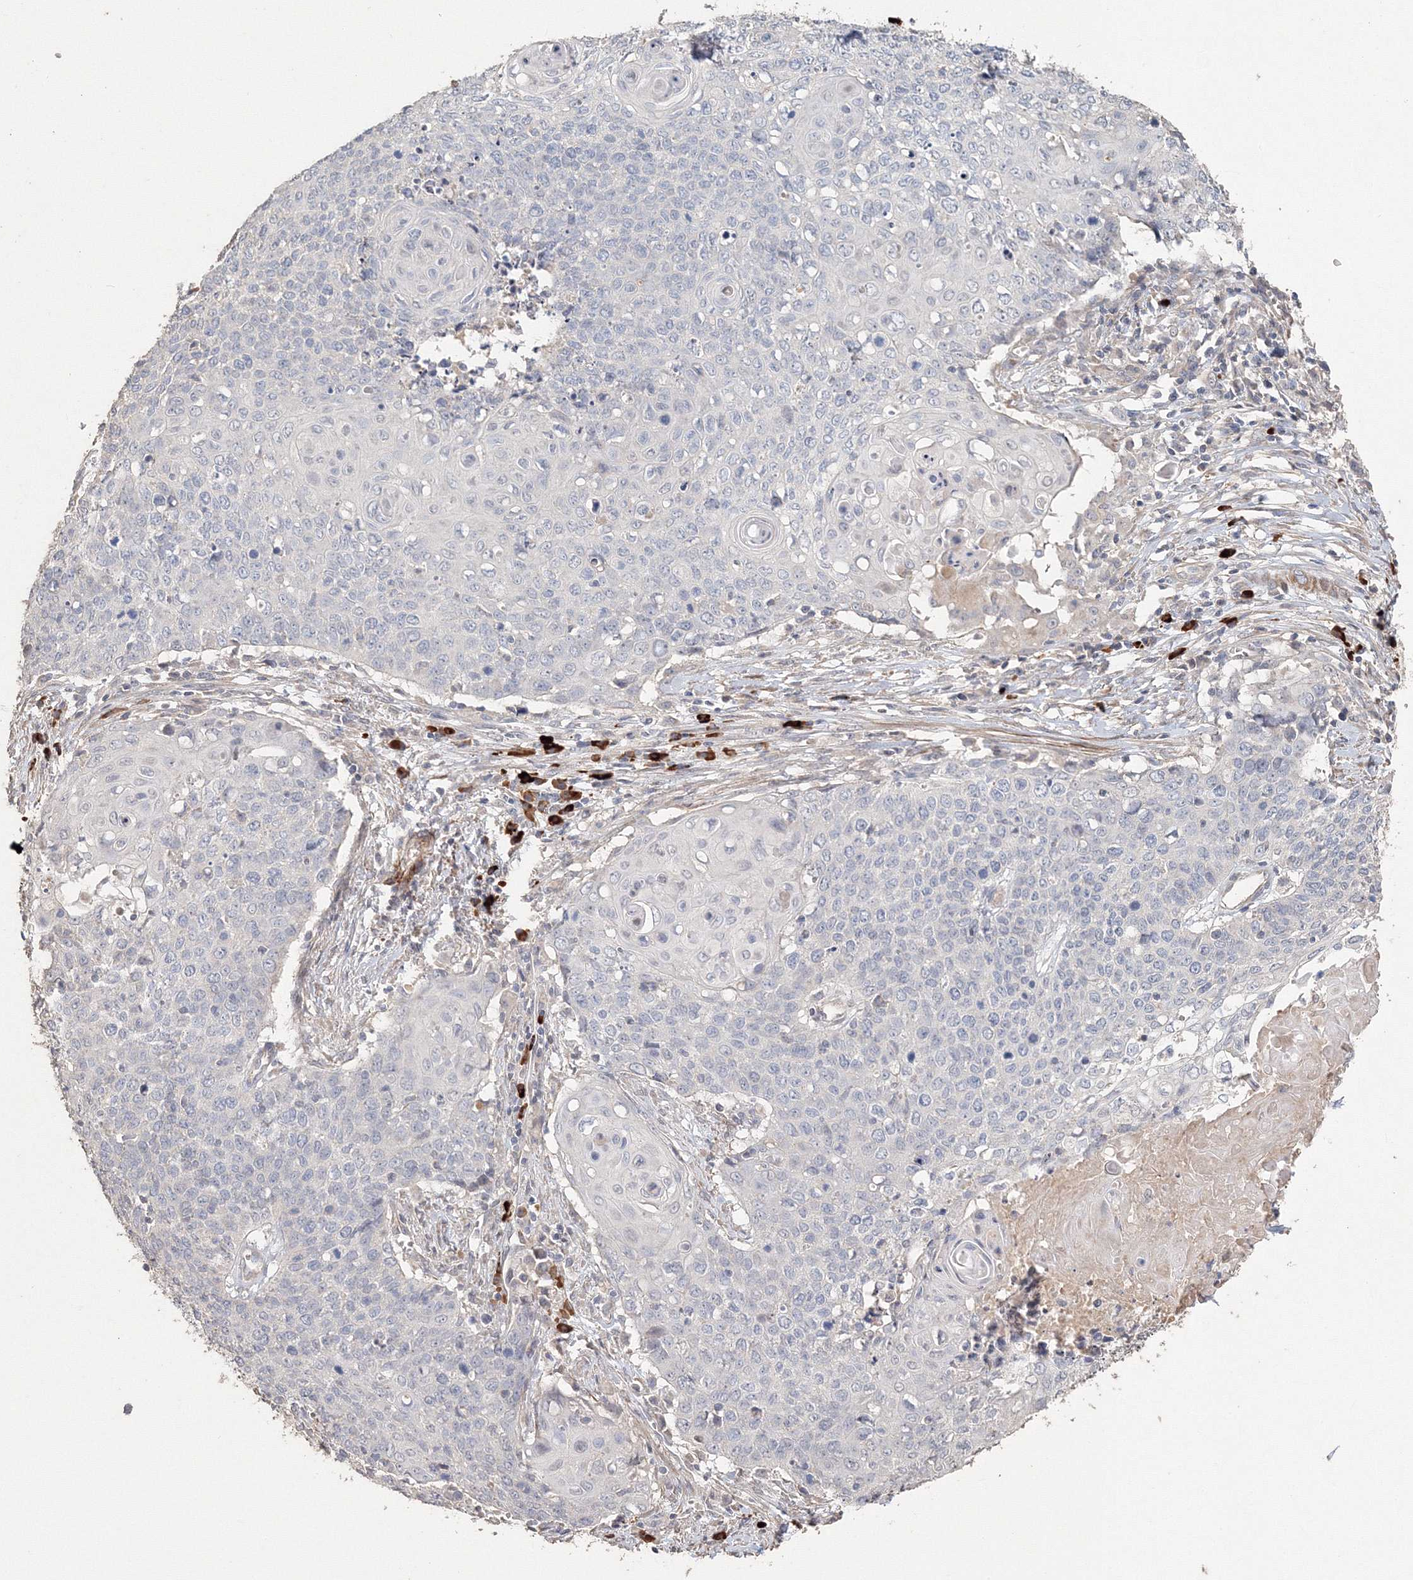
{"staining": {"intensity": "negative", "quantity": "none", "location": "none"}, "tissue": "cervical cancer", "cell_type": "Tumor cells", "image_type": "cancer", "snomed": [{"axis": "morphology", "description": "Squamous cell carcinoma, NOS"}, {"axis": "topography", "description": "Cervix"}], "caption": "Tumor cells are negative for protein expression in human cervical cancer (squamous cell carcinoma).", "gene": "NALF2", "patient": {"sex": "female", "age": 39}}